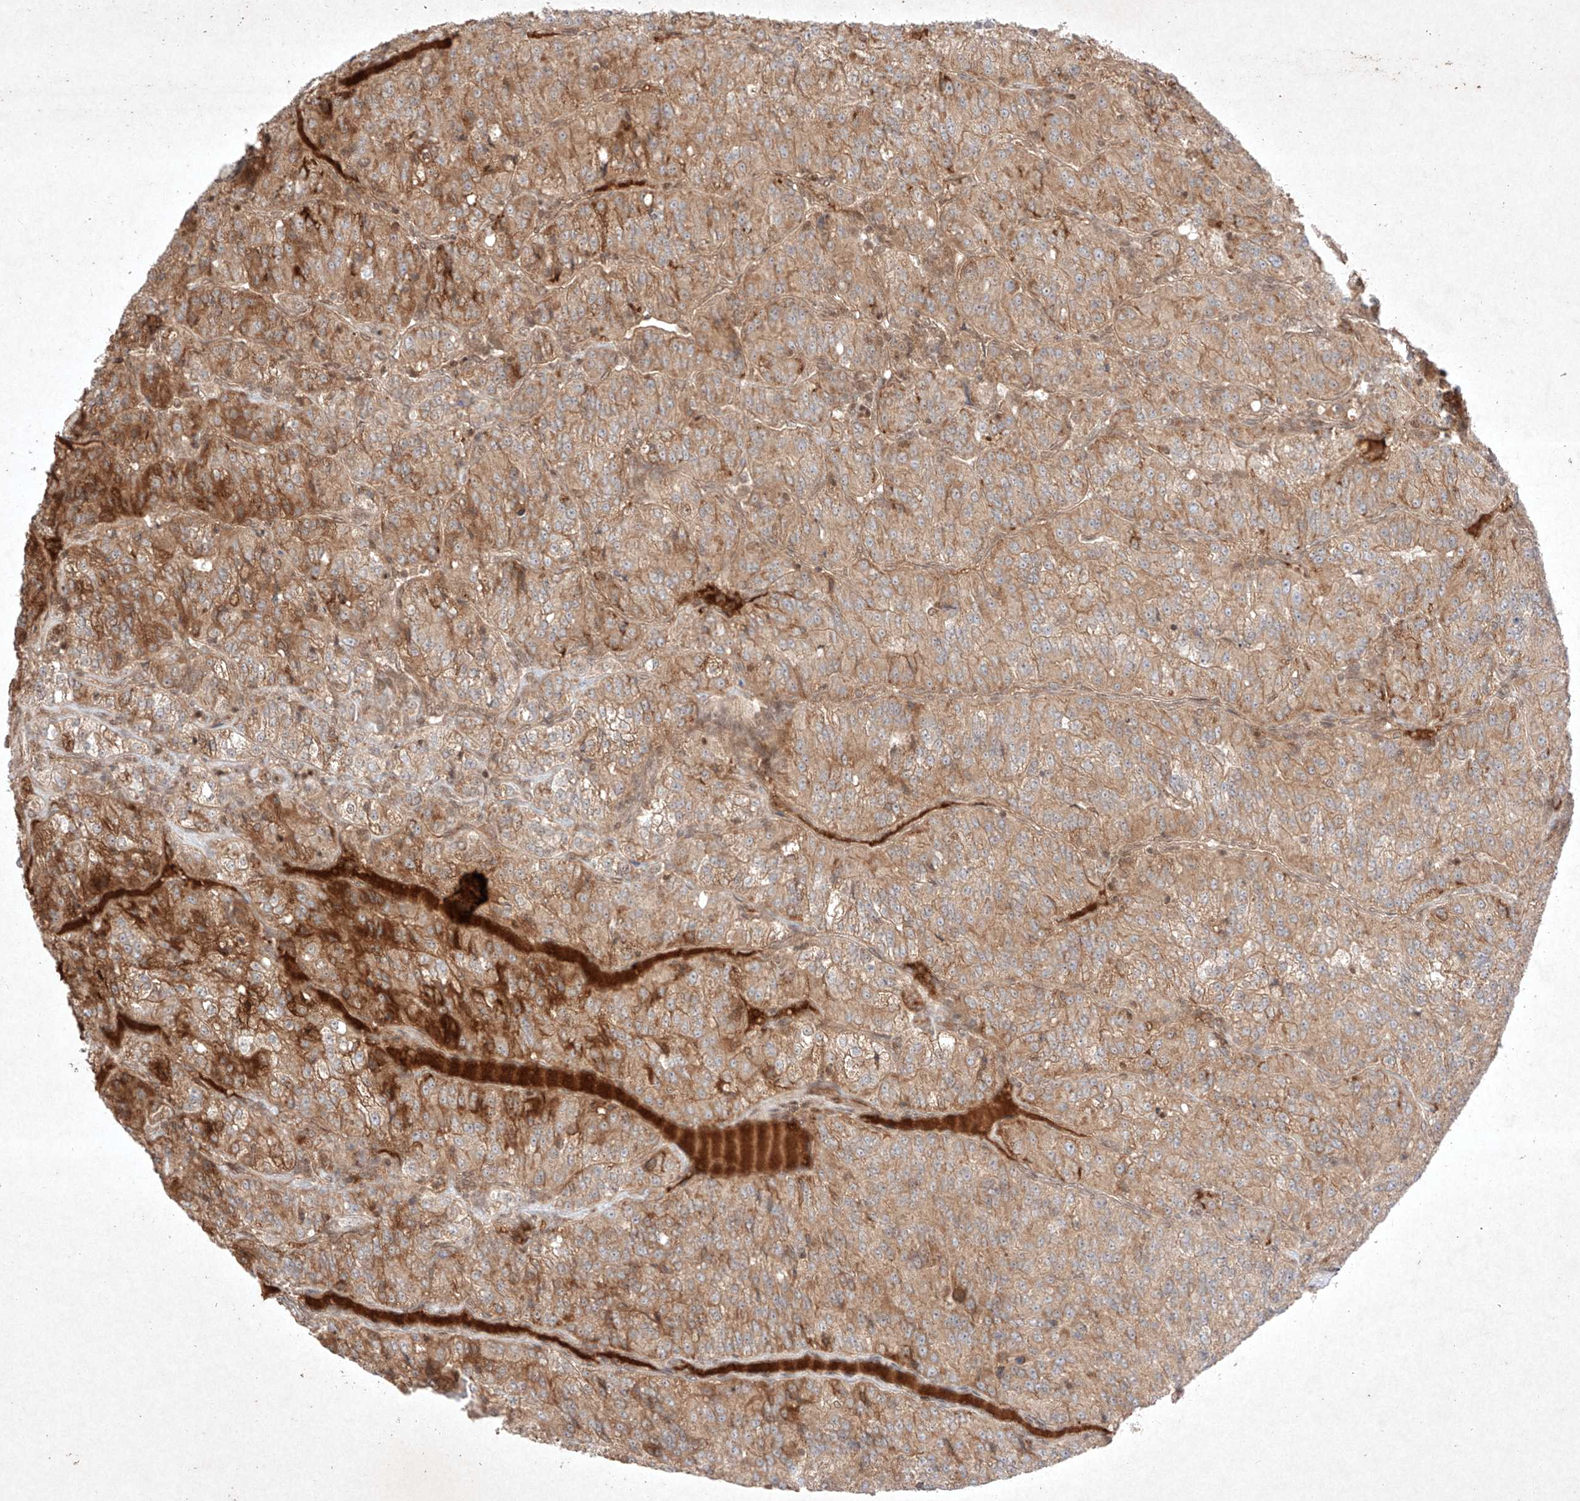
{"staining": {"intensity": "strong", "quantity": "25%-75%", "location": "cytoplasmic/membranous"}, "tissue": "renal cancer", "cell_type": "Tumor cells", "image_type": "cancer", "snomed": [{"axis": "morphology", "description": "Adenocarcinoma, NOS"}, {"axis": "topography", "description": "Kidney"}], "caption": "This is a histology image of immunohistochemistry (IHC) staining of renal cancer, which shows strong positivity in the cytoplasmic/membranous of tumor cells.", "gene": "RNF31", "patient": {"sex": "female", "age": 63}}